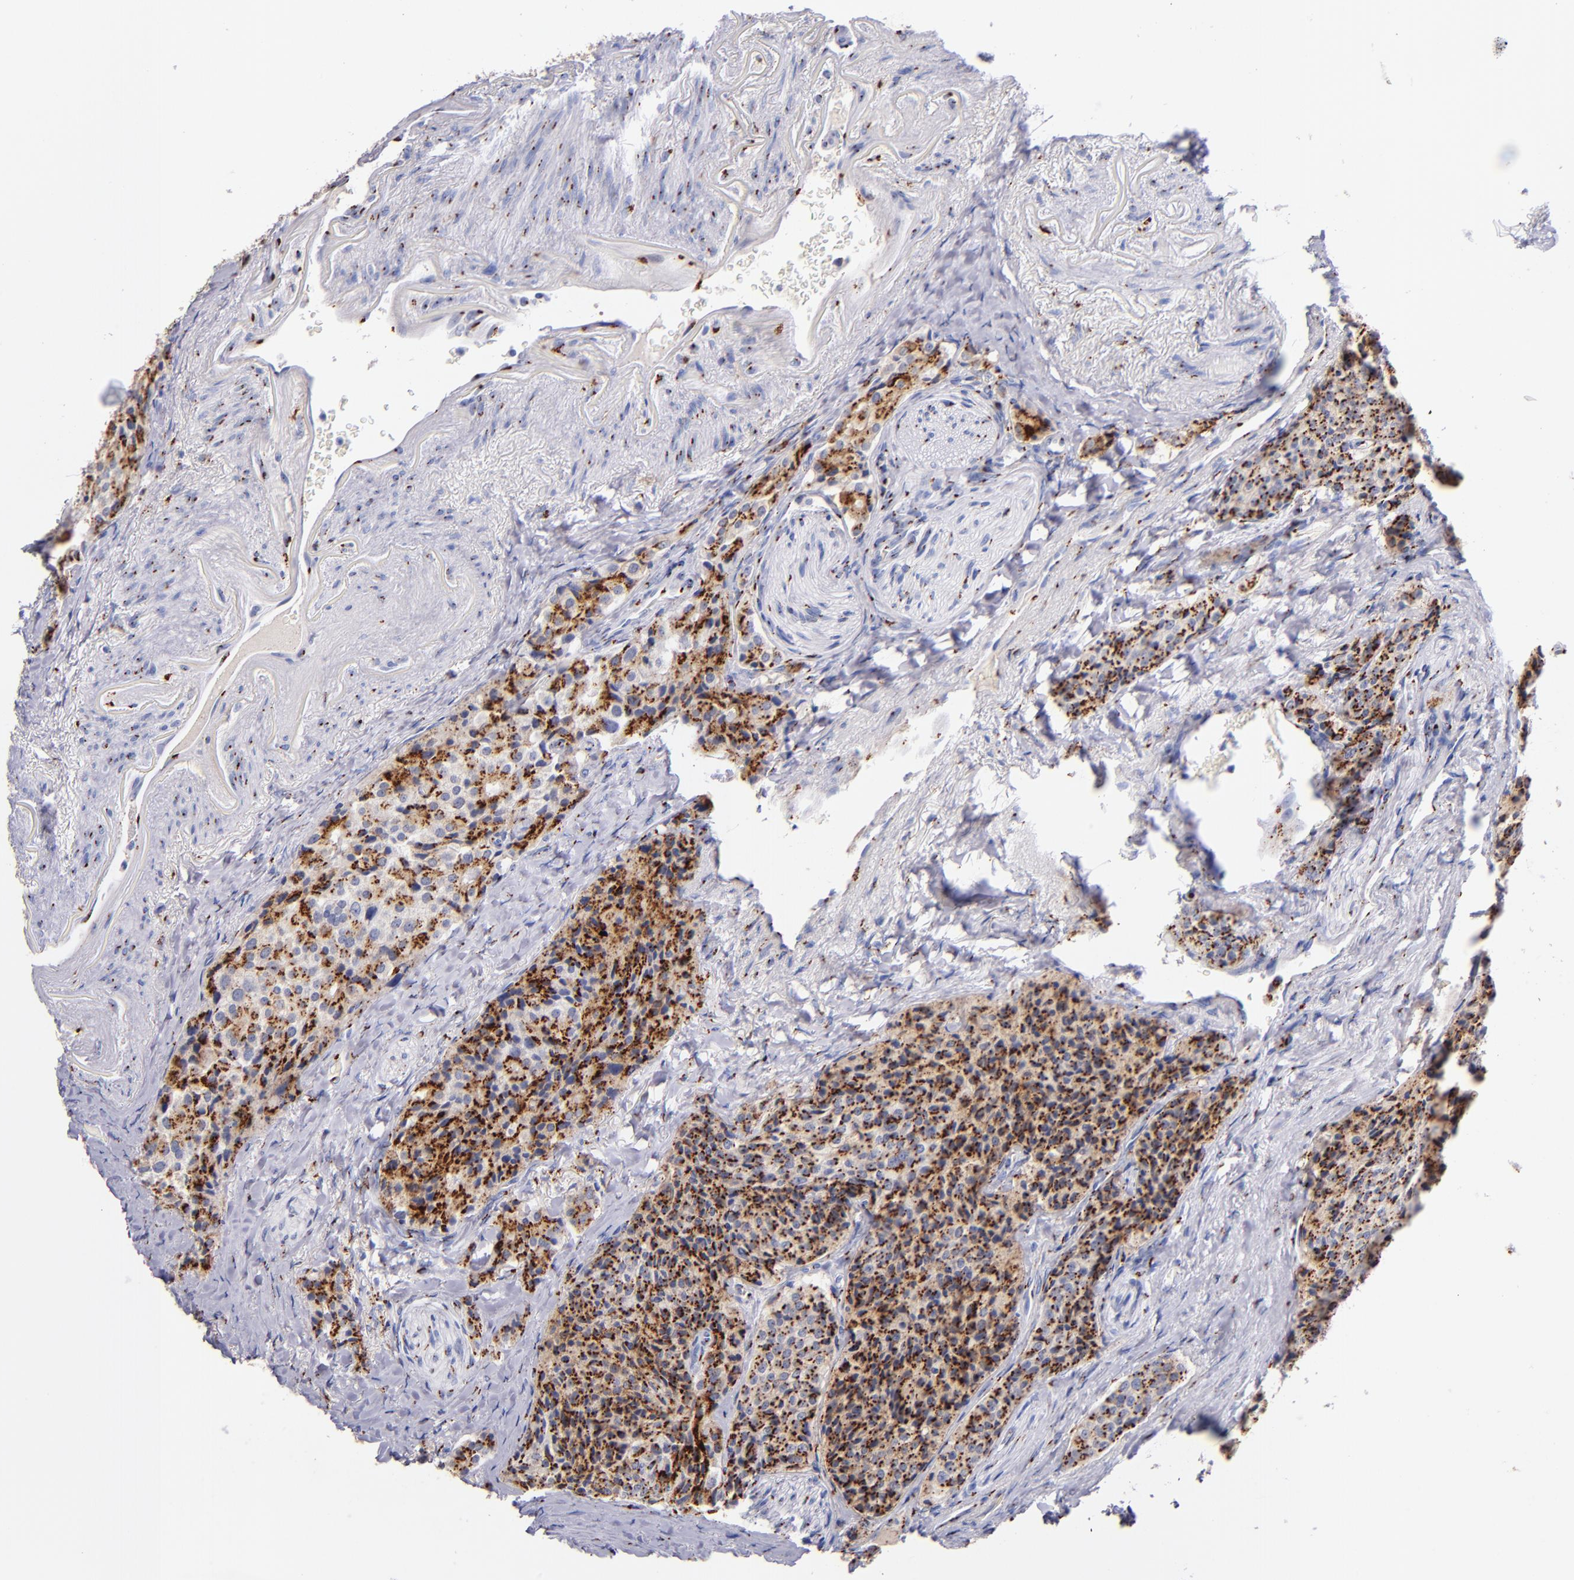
{"staining": {"intensity": "strong", "quantity": ">75%", "location": "cytoplasmic/membranous"}, "tissue": "carcinoid", "cell_type": "Tumor cells", "image_type": "cancer", "snomed": [{"axis": "morphology", "description": "Carcinoid, malignant, NOS"}, {"axis": "topography", "description": "Colon"}], "caption": "Tumor cells demonstrate strong cytoplasmic/membranous positivity in about >75% of cells in malignant carcinoid.", "gene": "GOLIM4", "patient": {"sex": "female", "age": 61}}